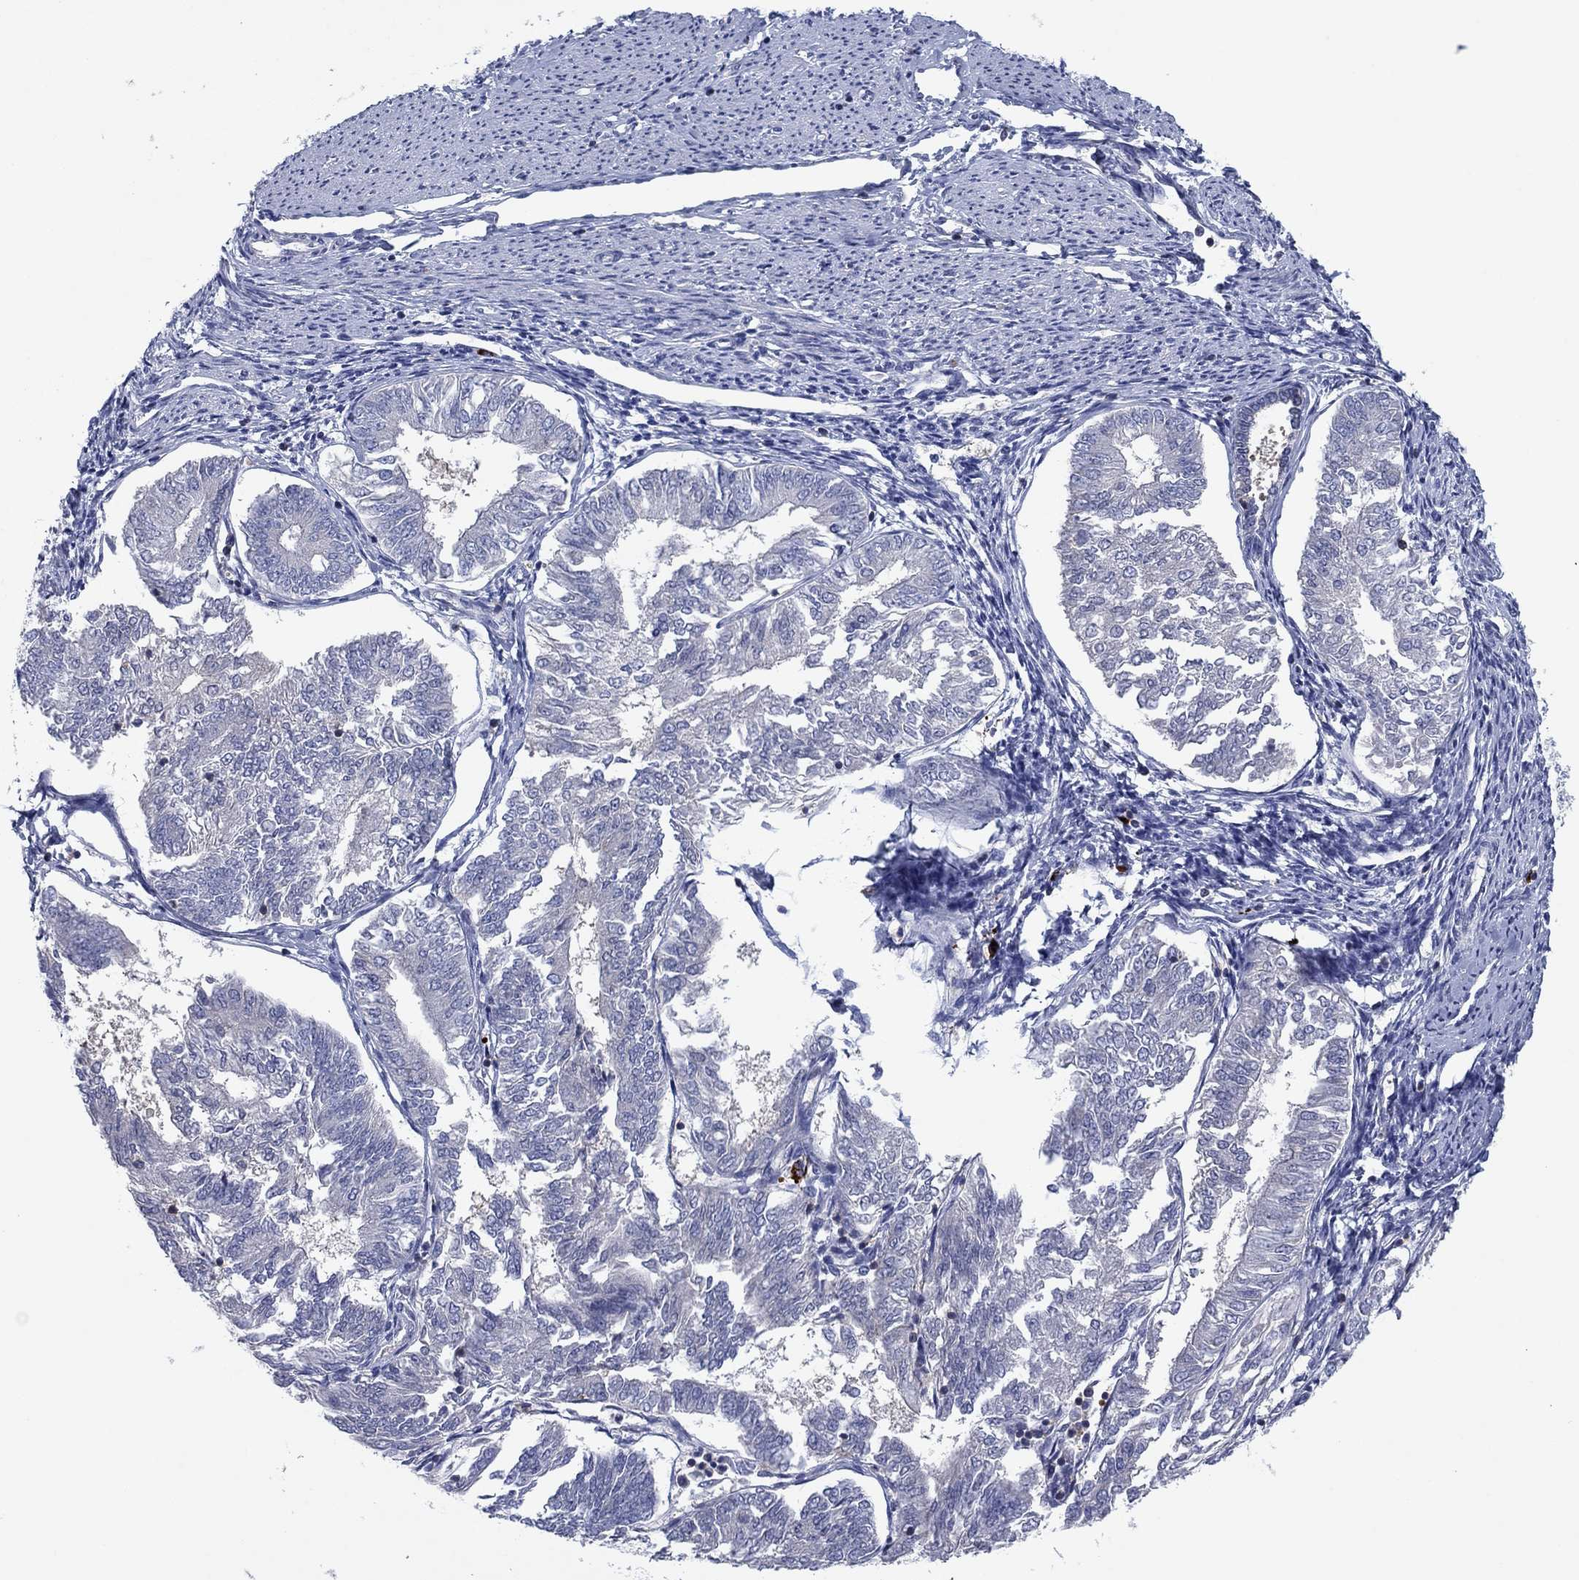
{"staining": {"intensity": "negative", "quantity": "none", "location": "none"}, "tissue": "endometrial cancer", "cell_type": "Tumor cells", "image_type": "cancer", "snomed": [{"axis": "morphology", "description": "Adenocarcinoma, NOS"}, {"axis": "topography", "description": "Endometrium"}], "caption": "Immunohistochemical staining of endometrial adenocarcinoma displays no significant expression in tumor cells.", "gene": "PVR", "patient": {"sex": "female", "age": 58}}